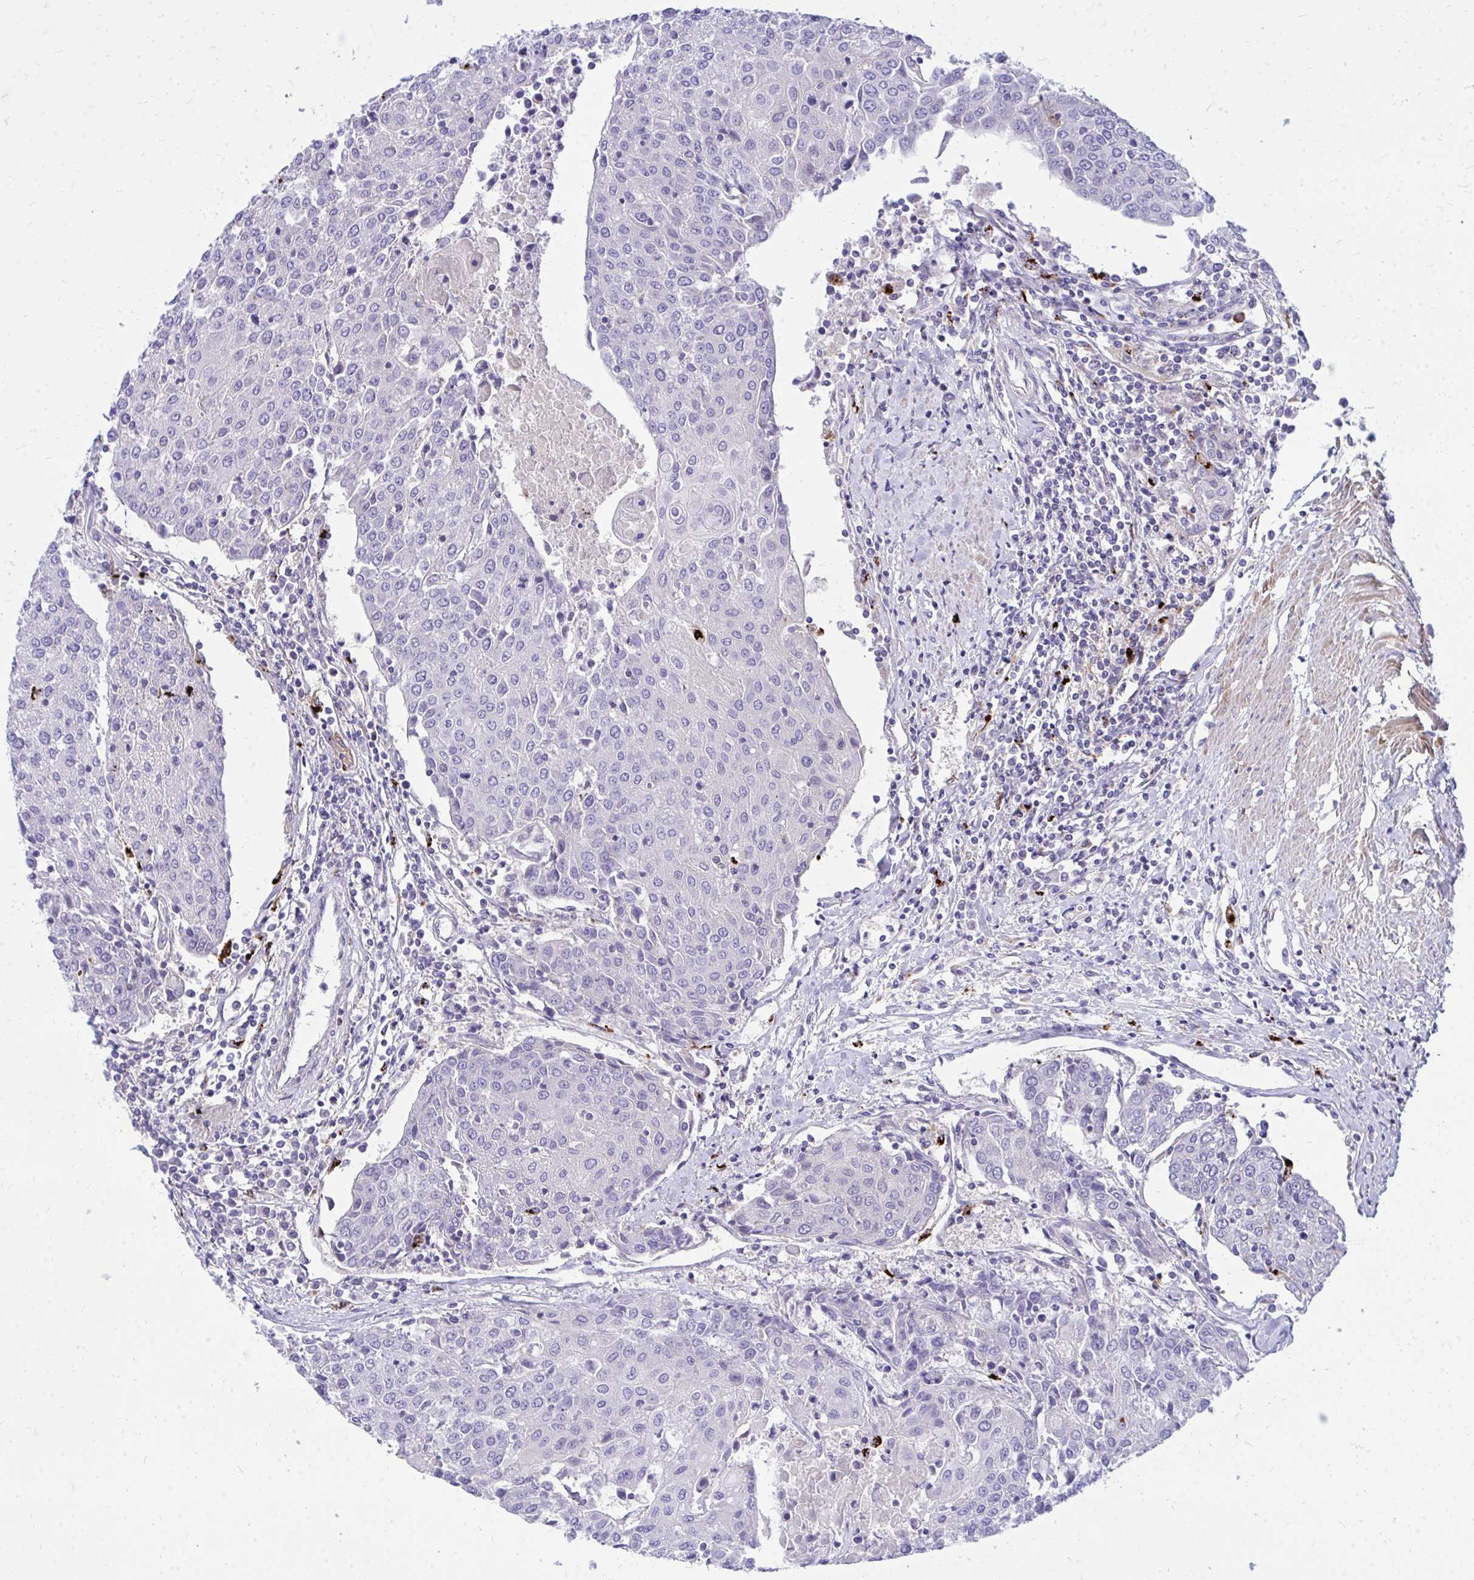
{"staining": {"intensity": "negative", "quantity": "none", "location": "none"}, "tissue": "urothelial cancer", "cell_type": "Tumor cells", "image_type": "cancer", "snomed": [{"axis": "morphology", "description": "Urothelial carcinoma, High grade"}, {"axis": "topography", "description": "Urinary bladder"}], "caption": "IHC histopathology image of neoplastic tissue: human urothelial cancer stained with DAB (3,3'-diaminobenzidine) displays no significant protein expression in tumor cells.", "gene": "TP53I11", "patient": {"sex": "female", "age": 85}}